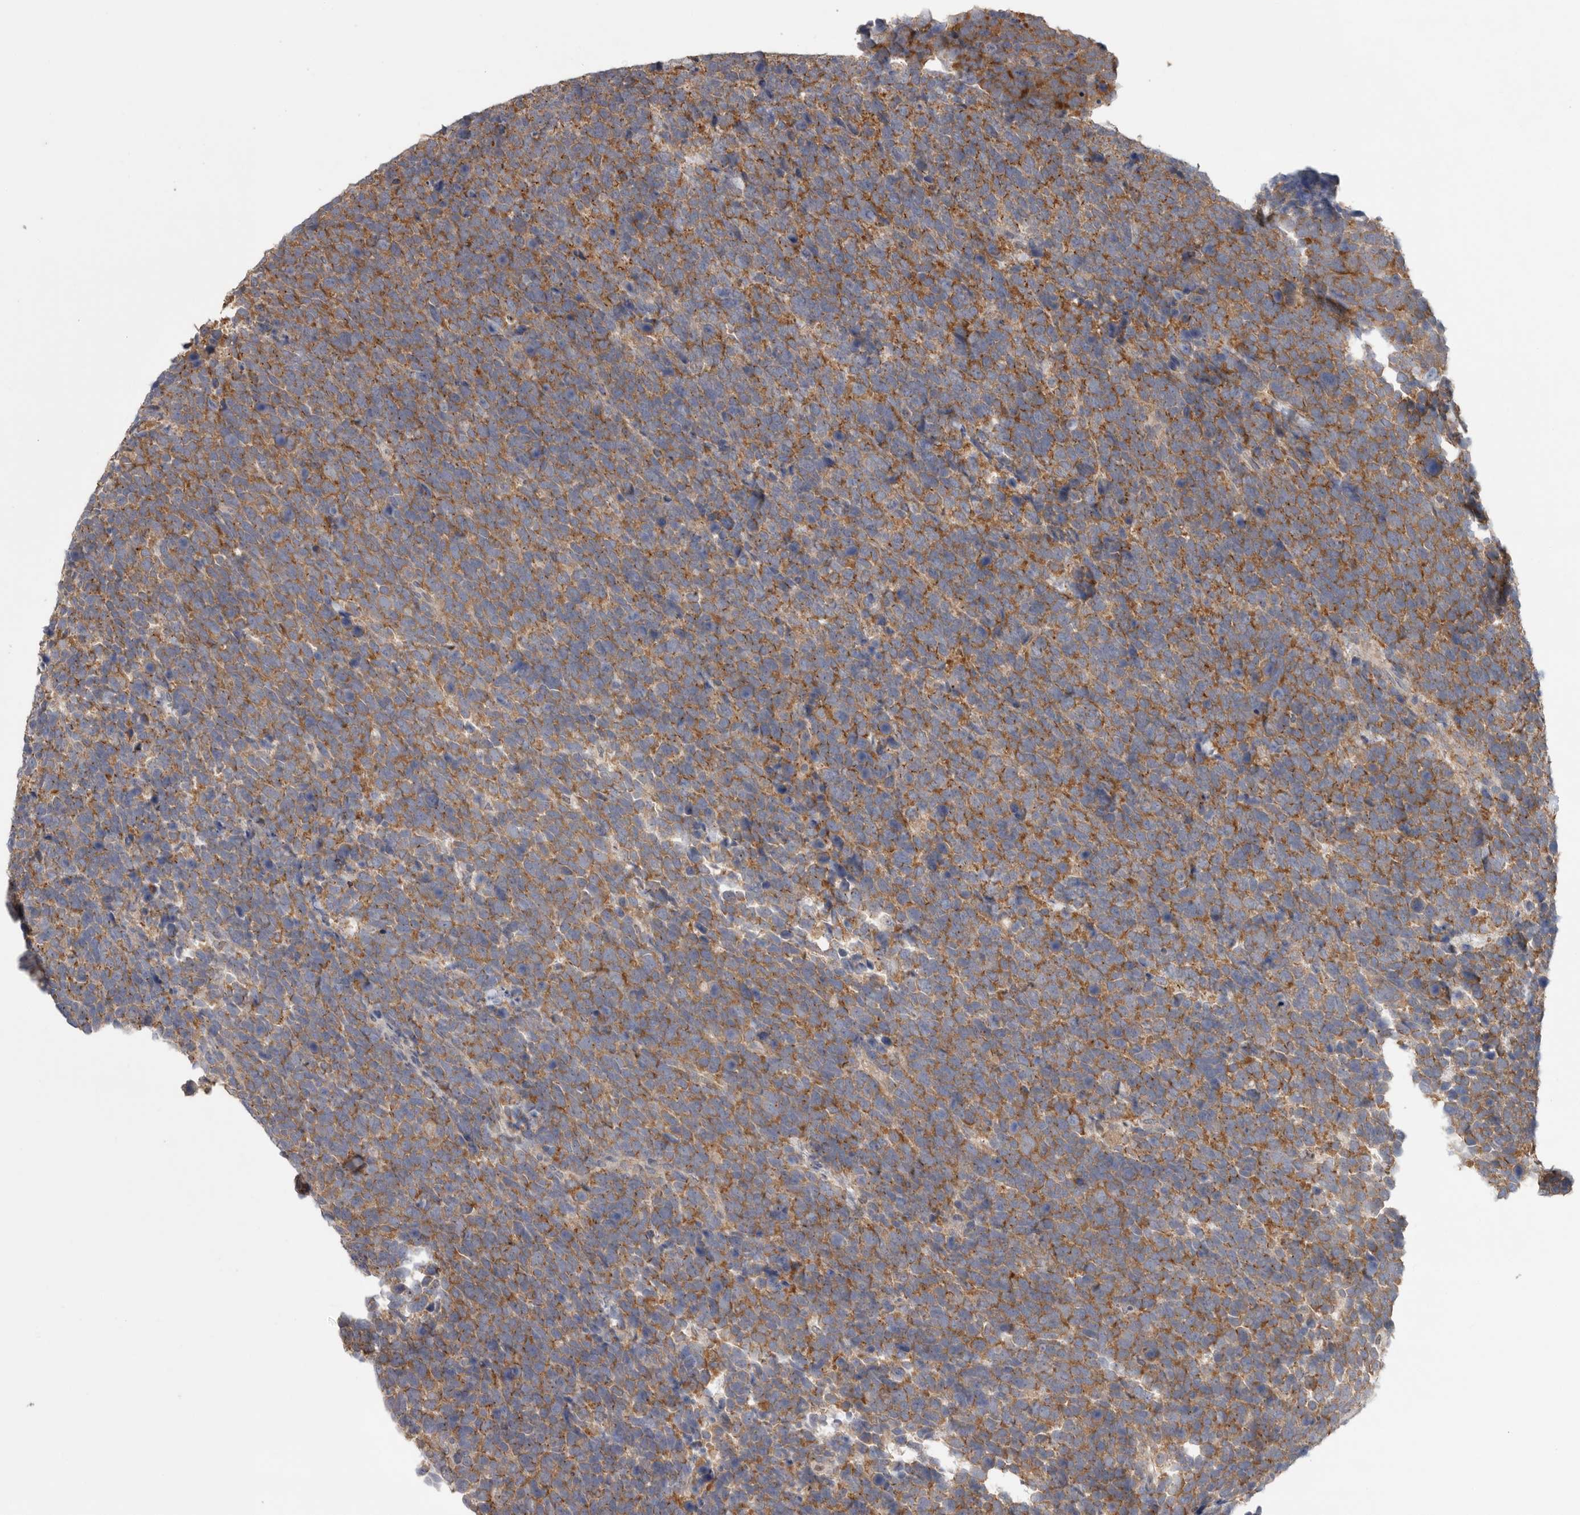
{"staining": {"intensity": "moderate", "quantity": ">75%", "location": "cytoplasmic/membranous"}, "tissue": "urothelial cancer", "cell_type": "Tumor cells", "image_type": "cancer", "snomed": [{"axis": "morphology", "description": "Urothelial carcinoma, High grade"}, {"axis": "topography", "description": "Urinary bladder"}], "caption": "An immunohistochemistry (IHC) histopathology image of tumor tissue is shown. Protein staining in brown labels moderate cytoplasmic/membranous positivity in urothelial cancer within tumor cells. The staining was performed using DAB, with brown indicating positive protein expression. Nuclei are stained blue with hematoxylin.", "gene": "KLK5", "patient": {"sex": "female", "age": 82}}